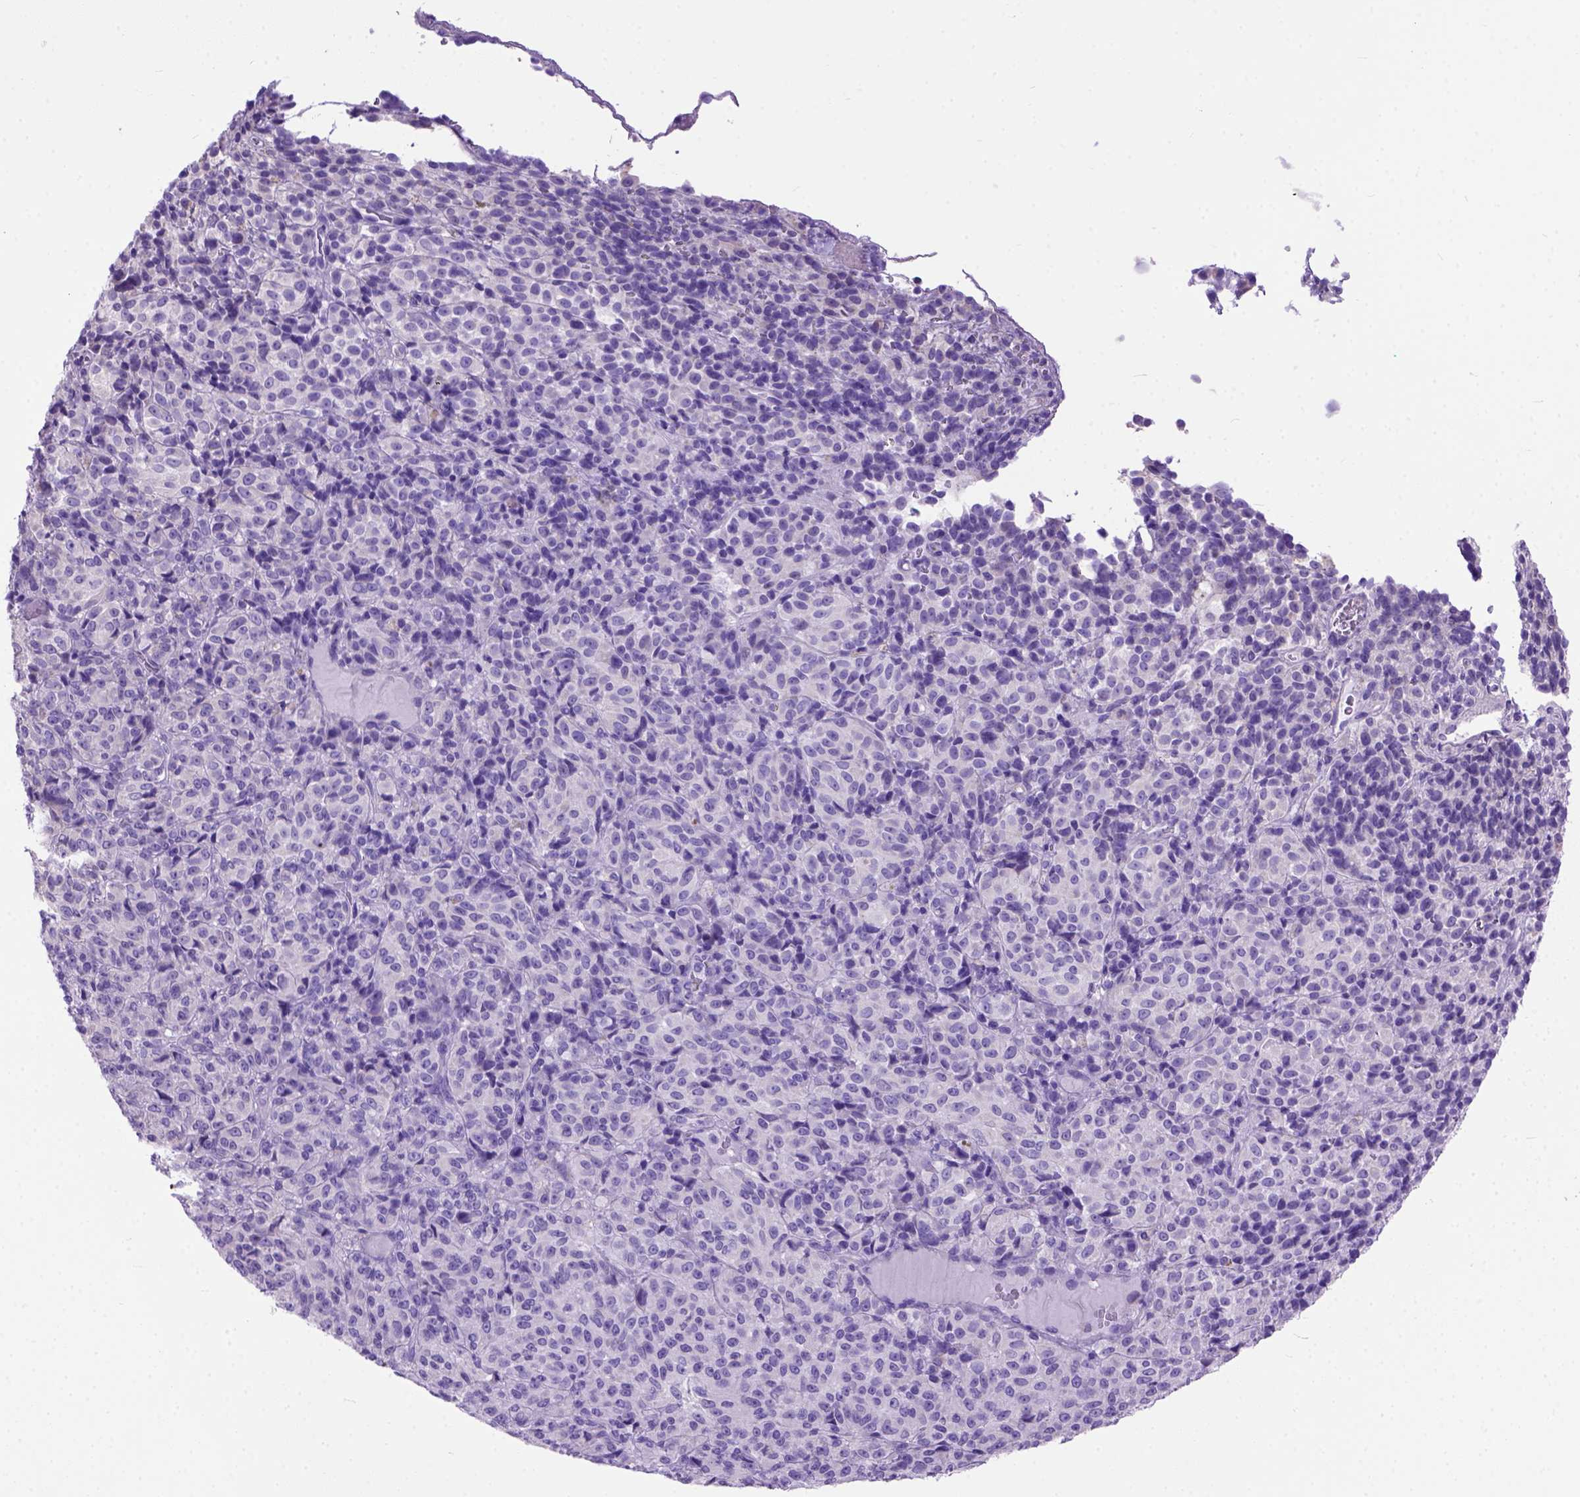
{"staining": {"intensity": "negative", "quantity": "none", "location": "none"}, "tissue": "melanoma", "cell_type": "Tumor cells", "image_type": "cancer", "snomed": [{"axis": "morphology", "description": "Malignant melanoma, Metastatic site"}, {"axis": "topography", "description": "Brain"}], "caption": "Malignant melanoma (metastatic site) was stained to show a protein in brown. There is no significant staining in tumor cells.", "gene": "ODAD3", "patient": {"sex": "female", "age": 56}}